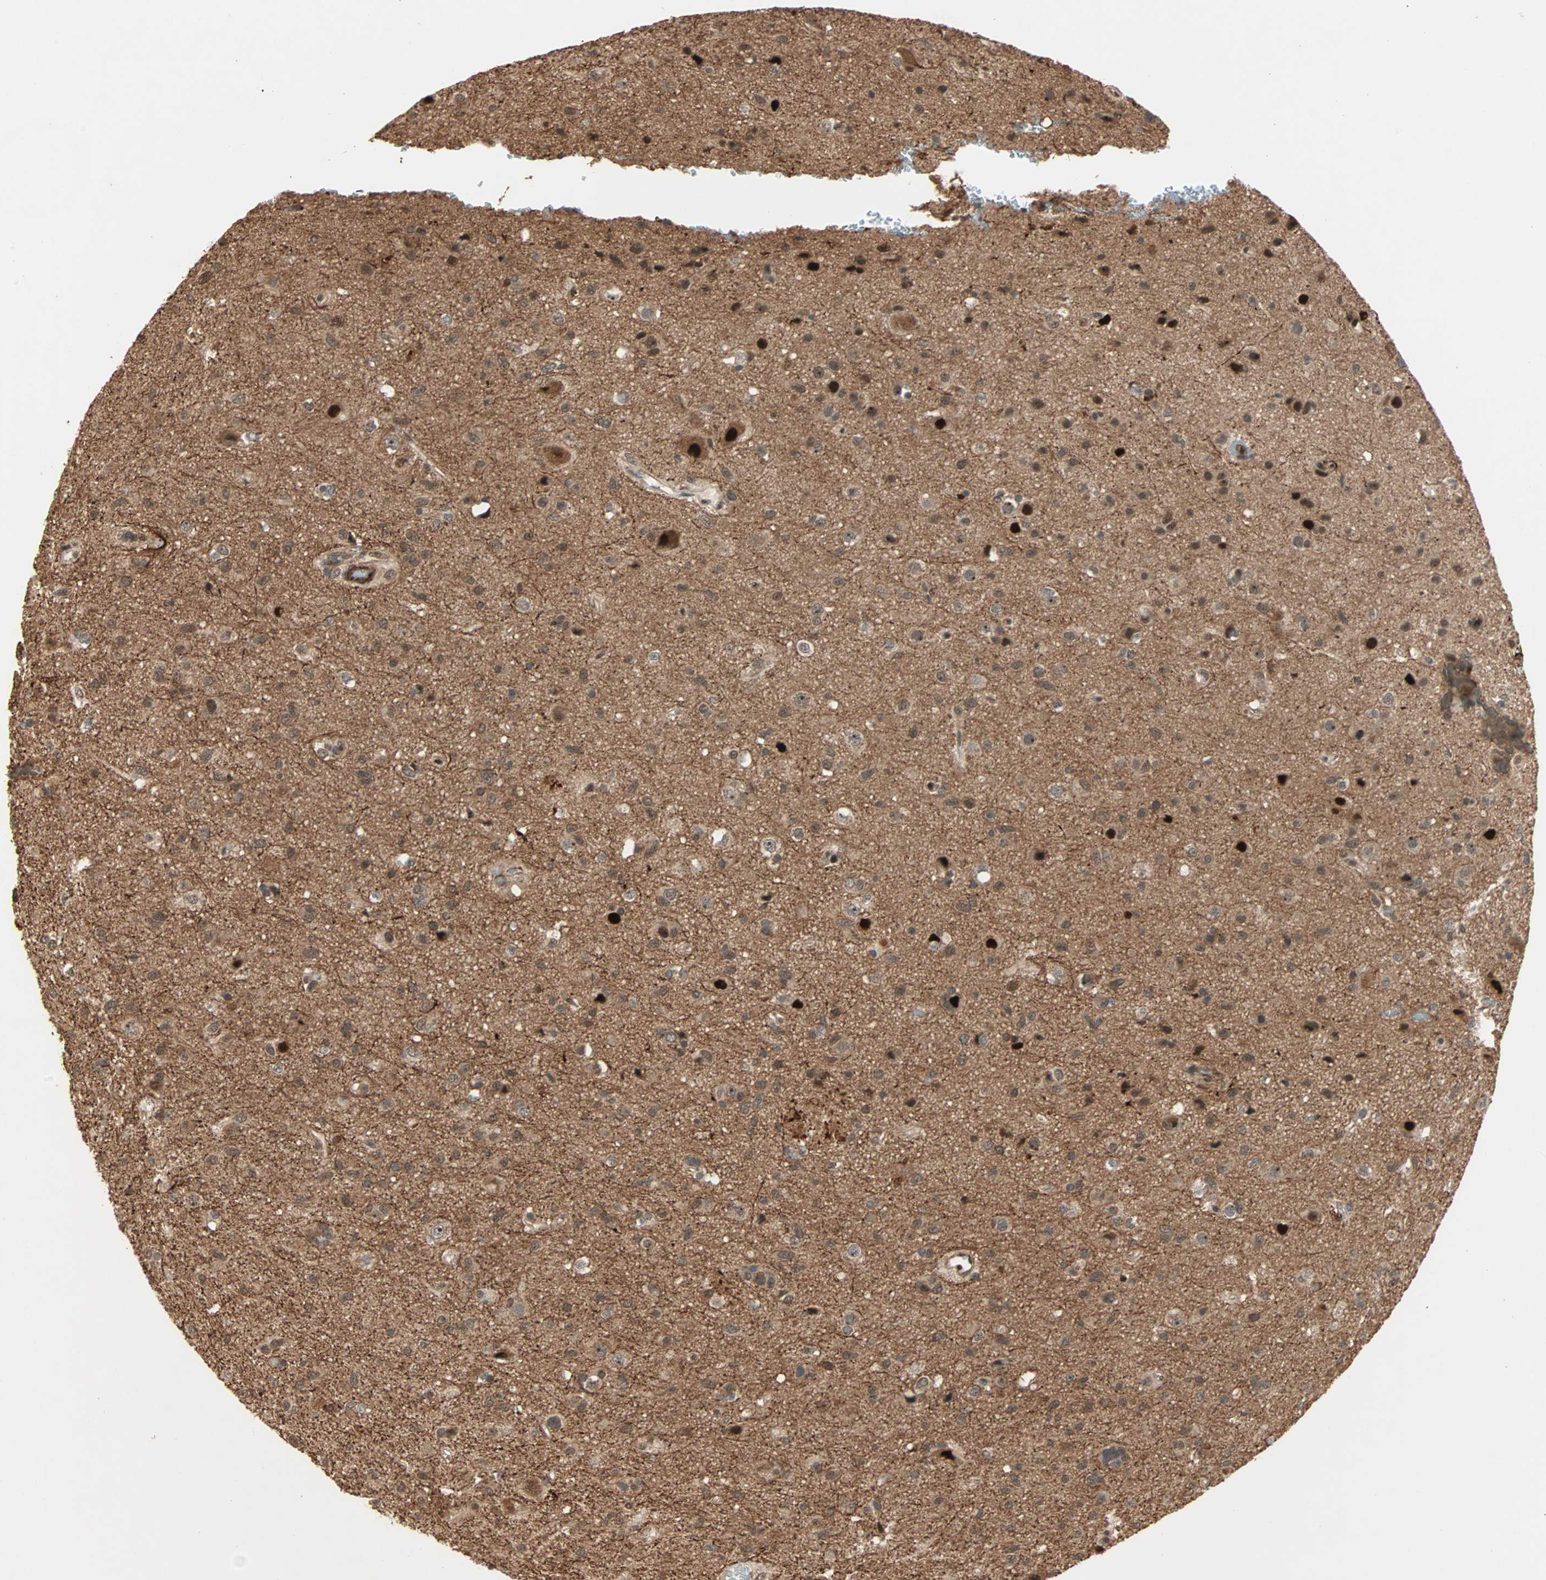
{"staining": {"intensity": "strong", "quantity": ">75%", "location": "cytoplasmic/membranous,nuclear"}, "tissue": "glioma", "cell_type": "Tumor cells", "image_type": "cancer", "snomed": [{"axis": "morphology", "description": "Glioma, malignant, Low grade"}, {"axis": "topography", "description": "Brain"}], "caption": "A histopathology image of human glioma stained for a protein displays strong cytoplasmic/membranous and nuclear brown staining in tumor cells.", "gene": "ZBED9", "patient": {"sex": "male", "age": 77}}